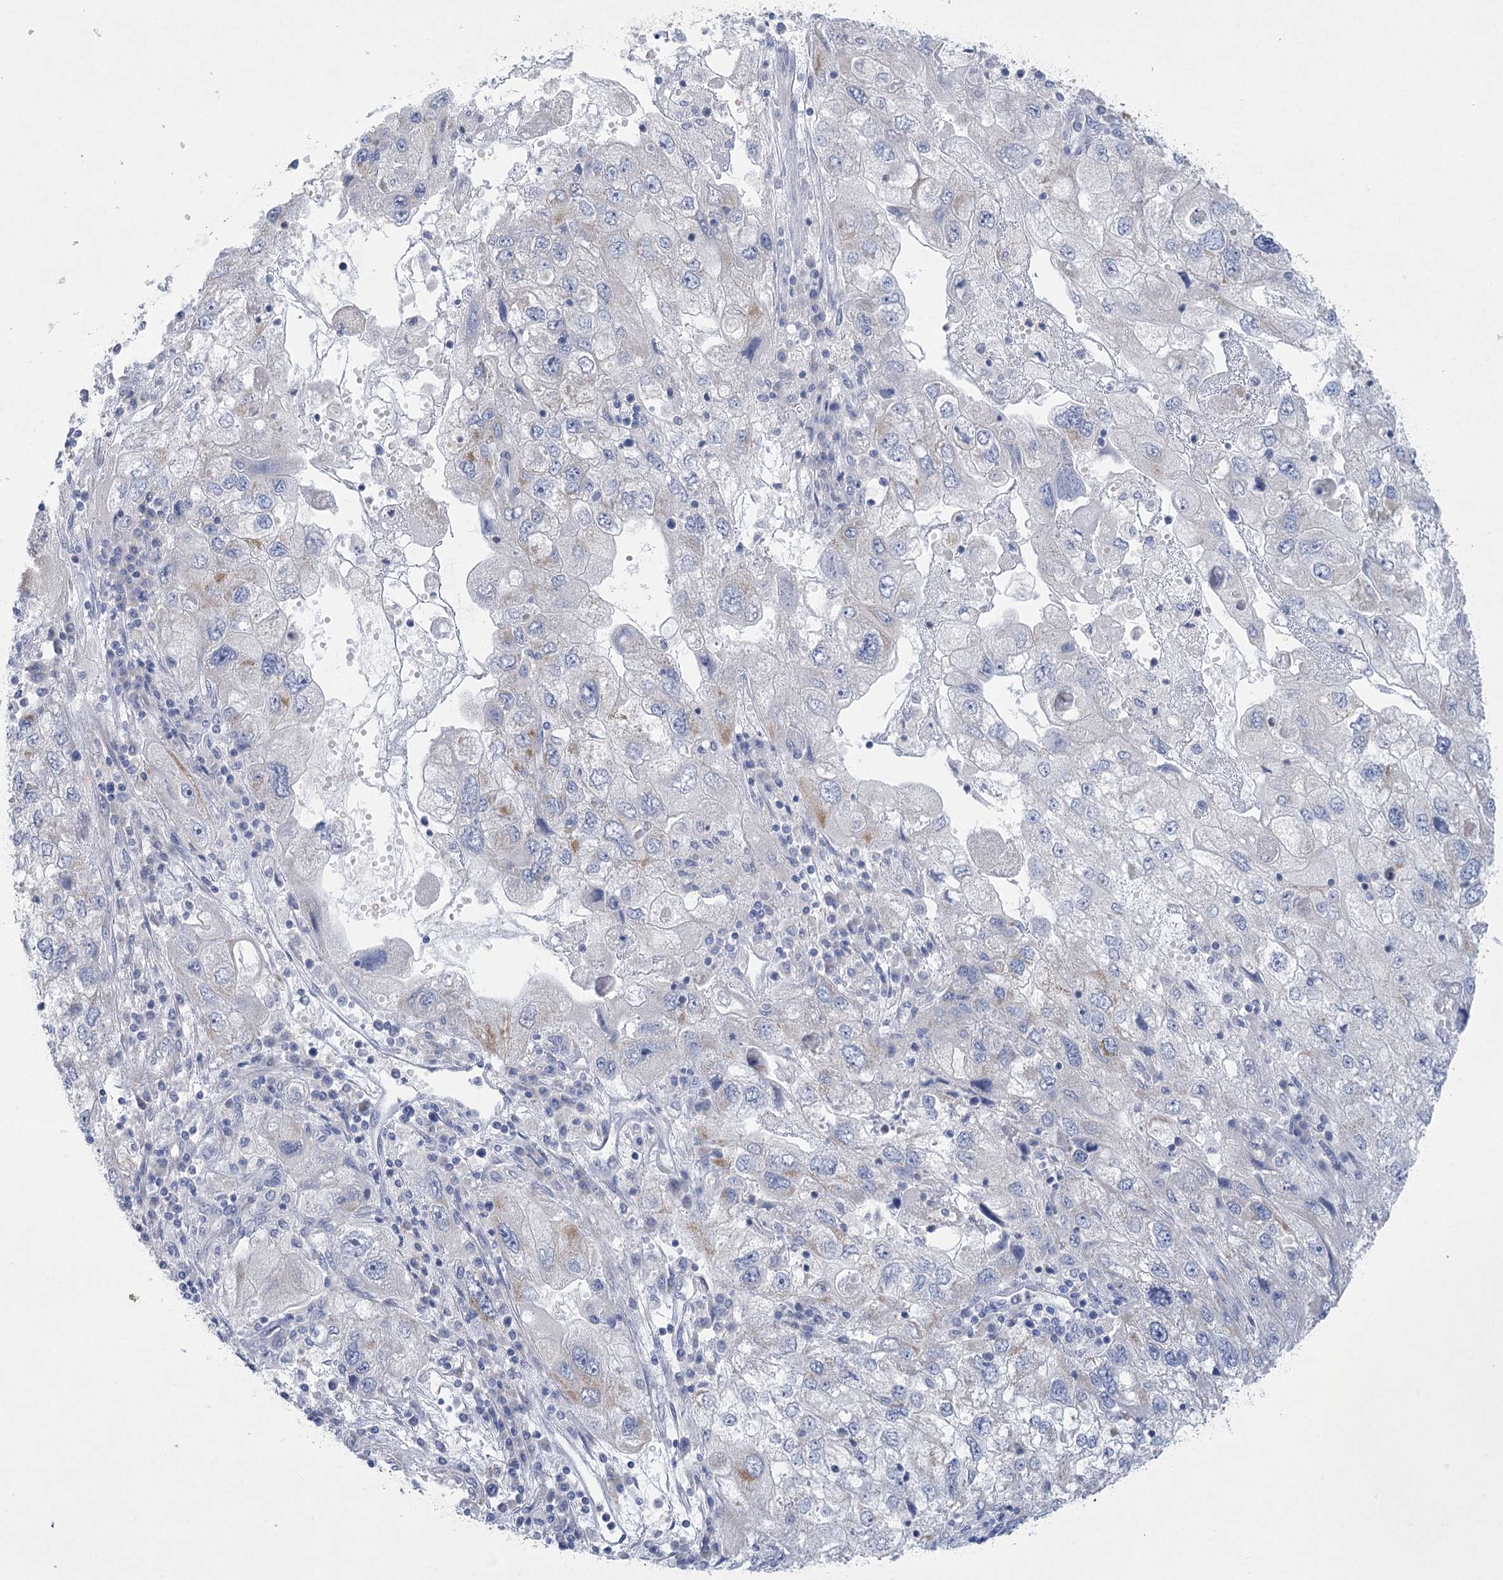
{"staining": {"intensity": "negative", "quantity": "none", "location": "none"}, "tissue": "endometrial cancer", "cell_type": "Tumor cells", "image_type": "cancer", "snomed": [{"axis": "morphology", "description": "Adenocarcinoma, NOS"}, {"axis": "topography", "description": "Endometrium"}], "caption": "Tumor cells are negative for brown protein staining in endometrial cancer (adenocarcinoma).", "gene": "DHTKD1", "patient": {"sex": "female", "age": 49}}